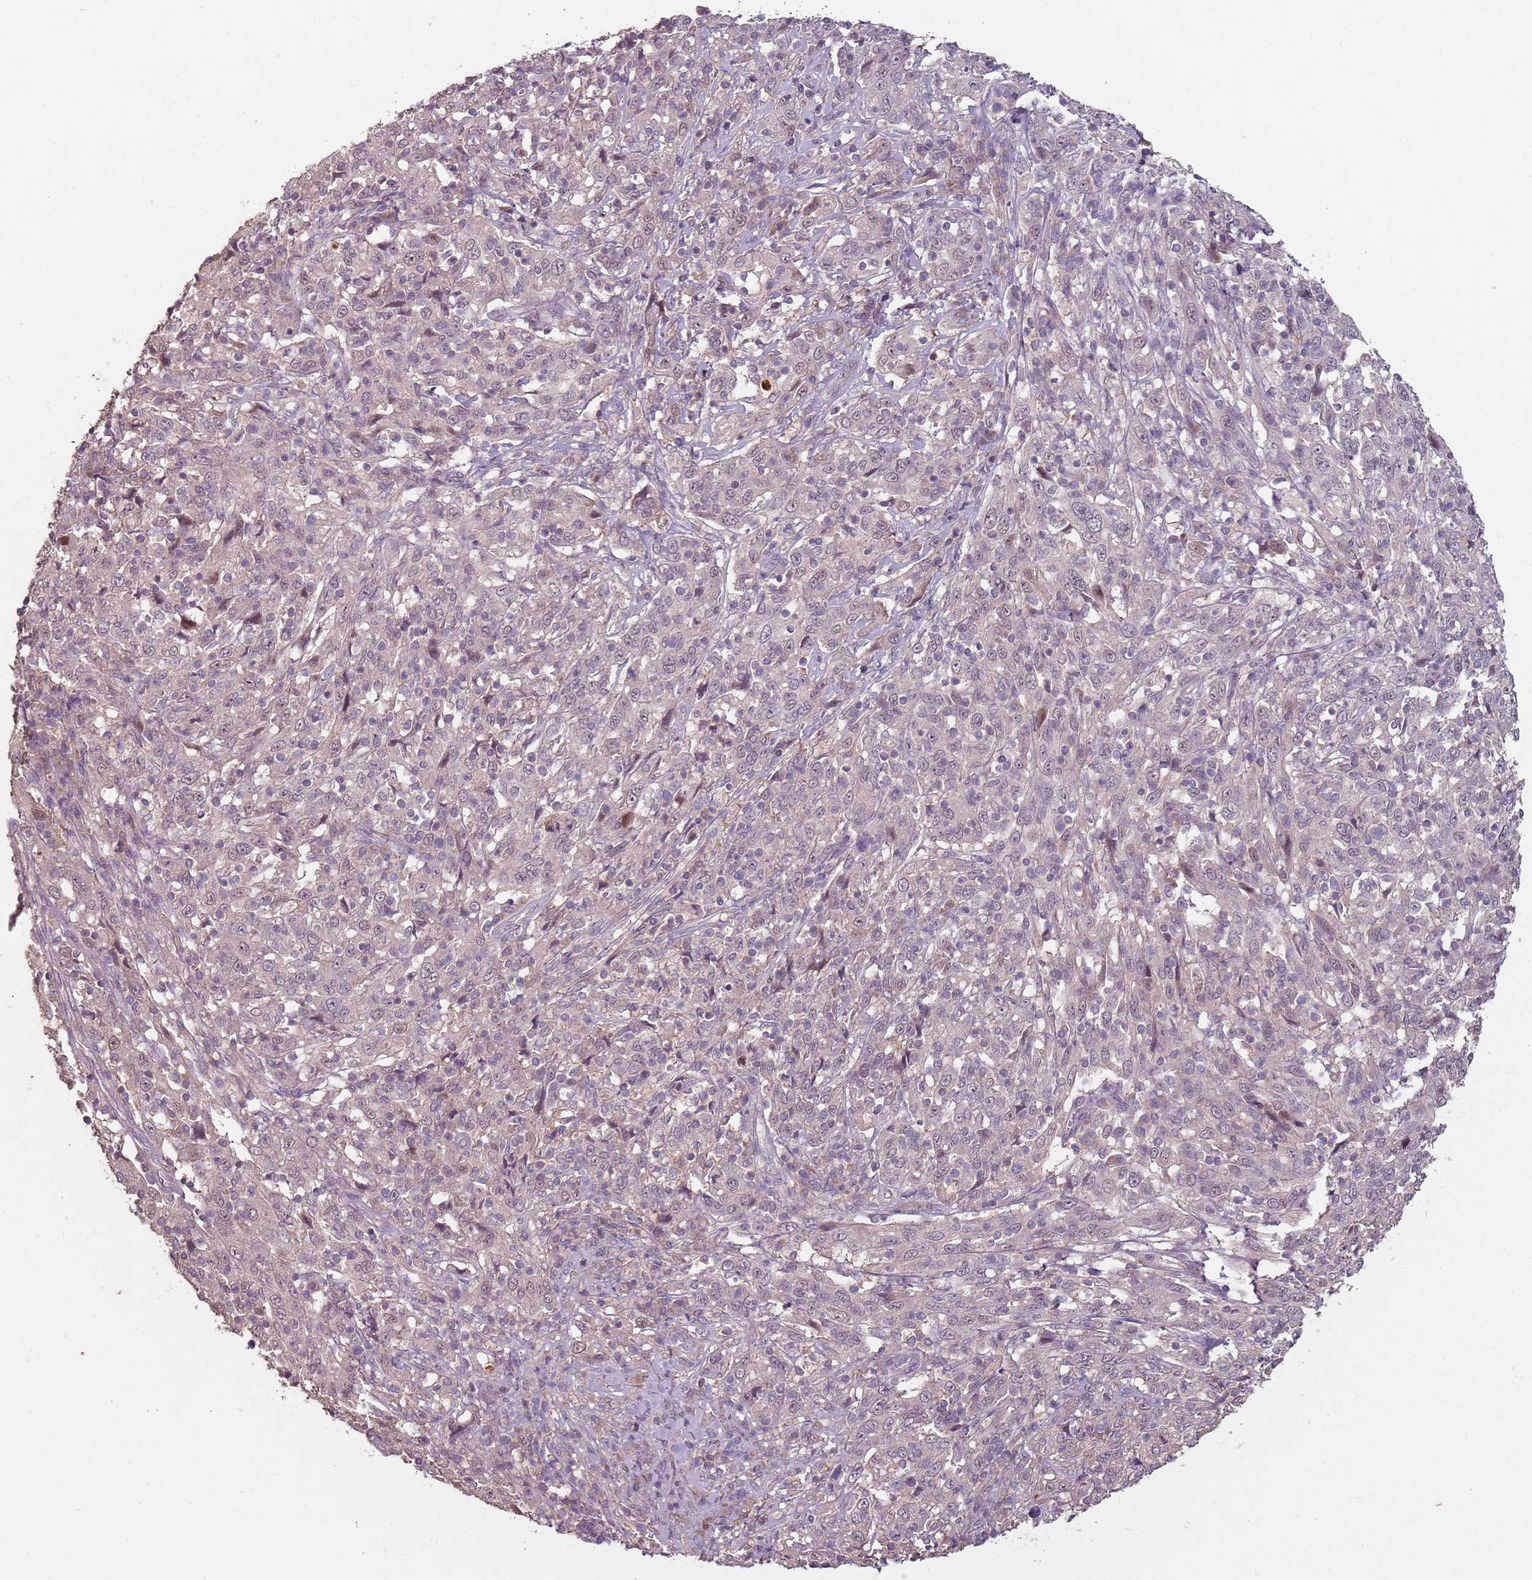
{"staining": {"intensity": "negative", "quantity": "none", "location": "none"}, "tissue": "cervical cancer", "cell_type": "Tumor cells", "image_type": "cancer", "snomed": [{"axis": "morphology", "description": "Squamous cell carcinoma, NOS"}, {"axis": "topography", "description": "Cervix"}], "caption": "A high-resolution micrograph shows immunohistochemistry (IHC) staining of cervical squamous cell carcinoma, which shows no significant staining in tumor cells.", "gene": "TEKT4", "patient": {"sex": "female", "age": 46}}